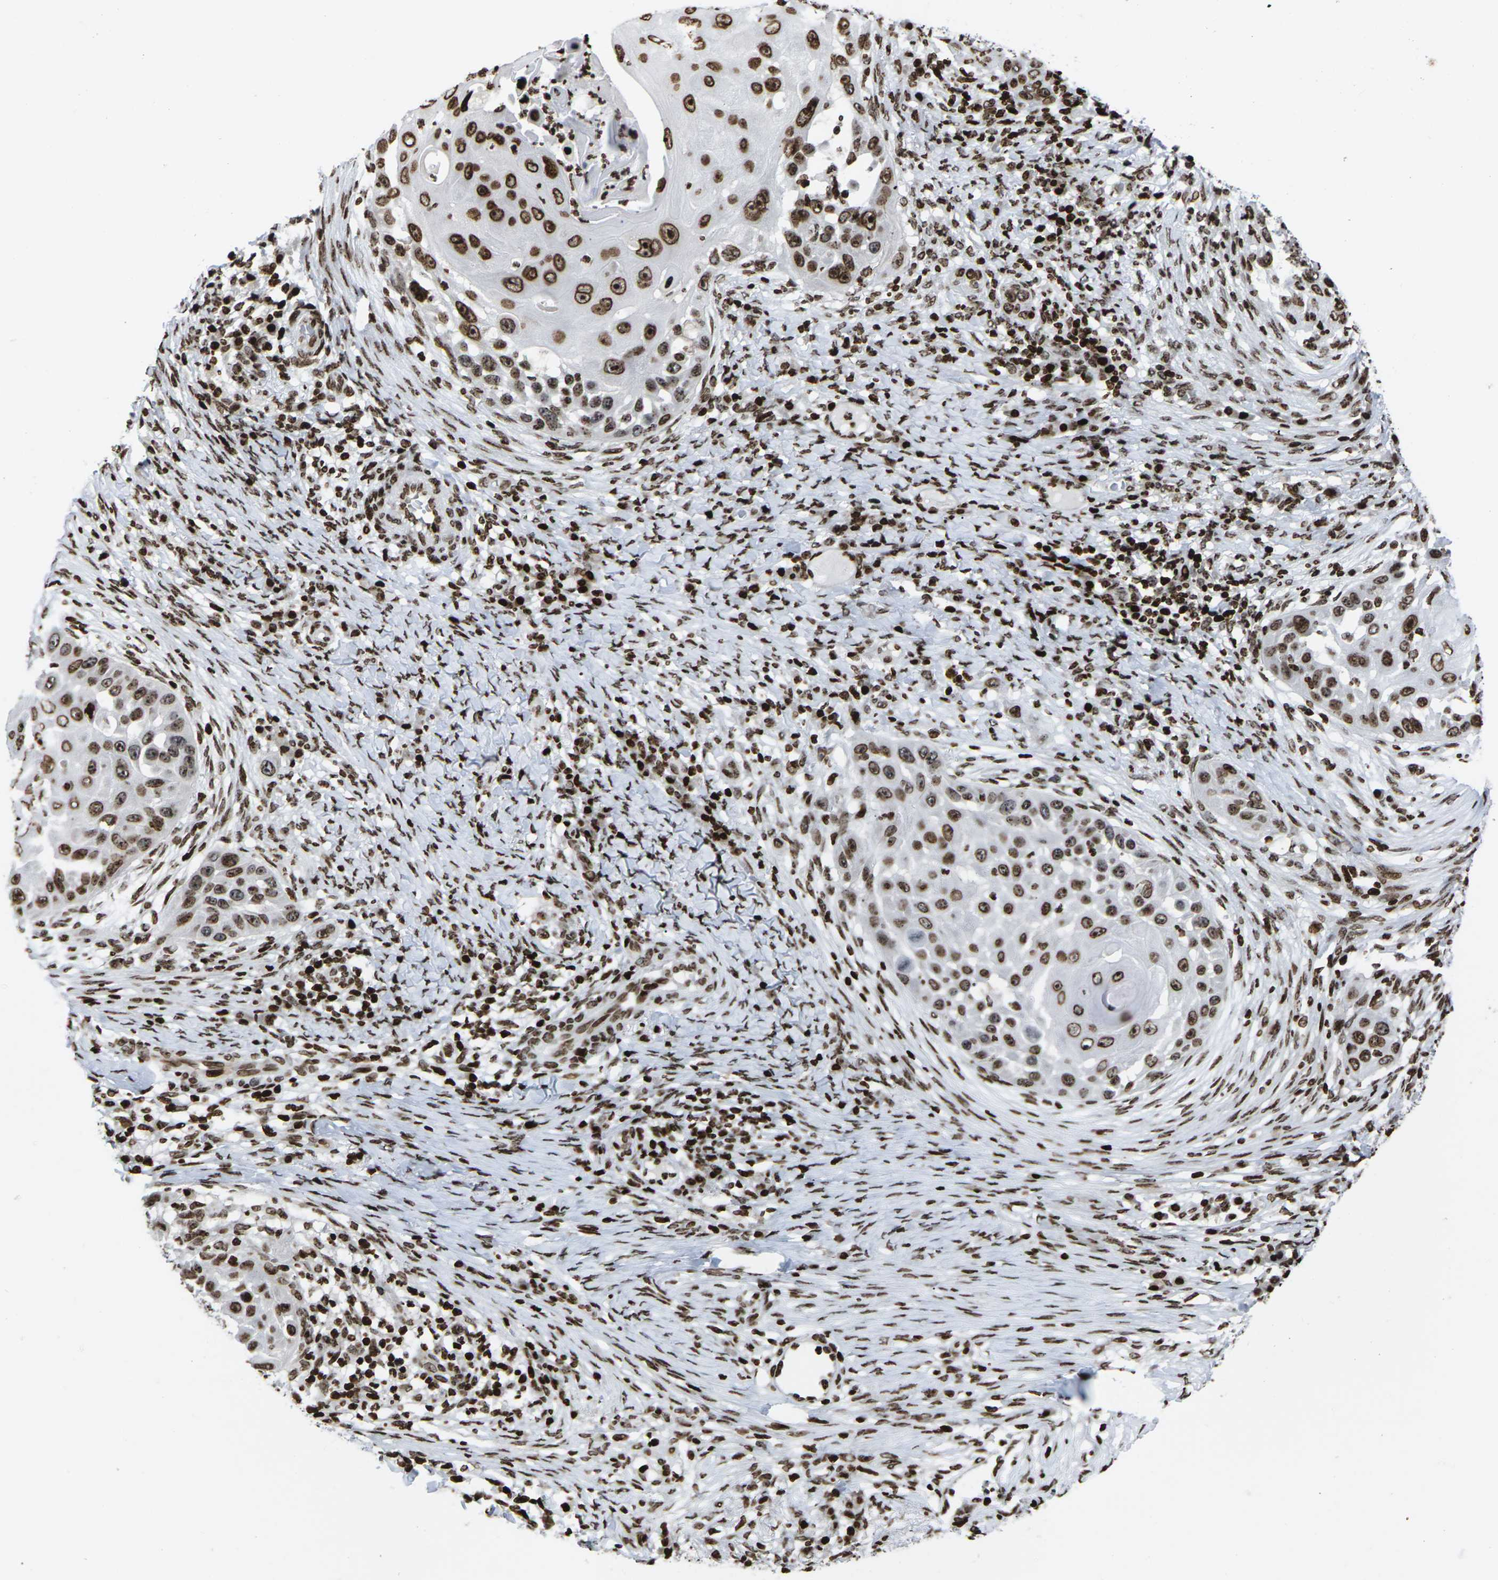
{"staining": {"intensity": "strong", "quantity": ">75%", "location": "cytoplasmic/membranous,nuclear"}, "tissue": "skin cancer", "cell_type": "Tumor cells", "image_type": "cancer", "snomed": [{"axis": "morphology", "description": "Squamous cell carcinoma, NOS"}, {"axis": "topography", "description": "Skin"}], "caption": "The immunohistochemical stain highlights strong cytoplasmic/membranous and nuclear staining in tumor cells of skin cancer (squamous cell carcinoma) tissue. Immunohistochemistry (ihc) stains the protein of interest in brown and the nuclei are stained blue.", "gene": "H1-4", "patient": {"sex": "female", "age": 44}}